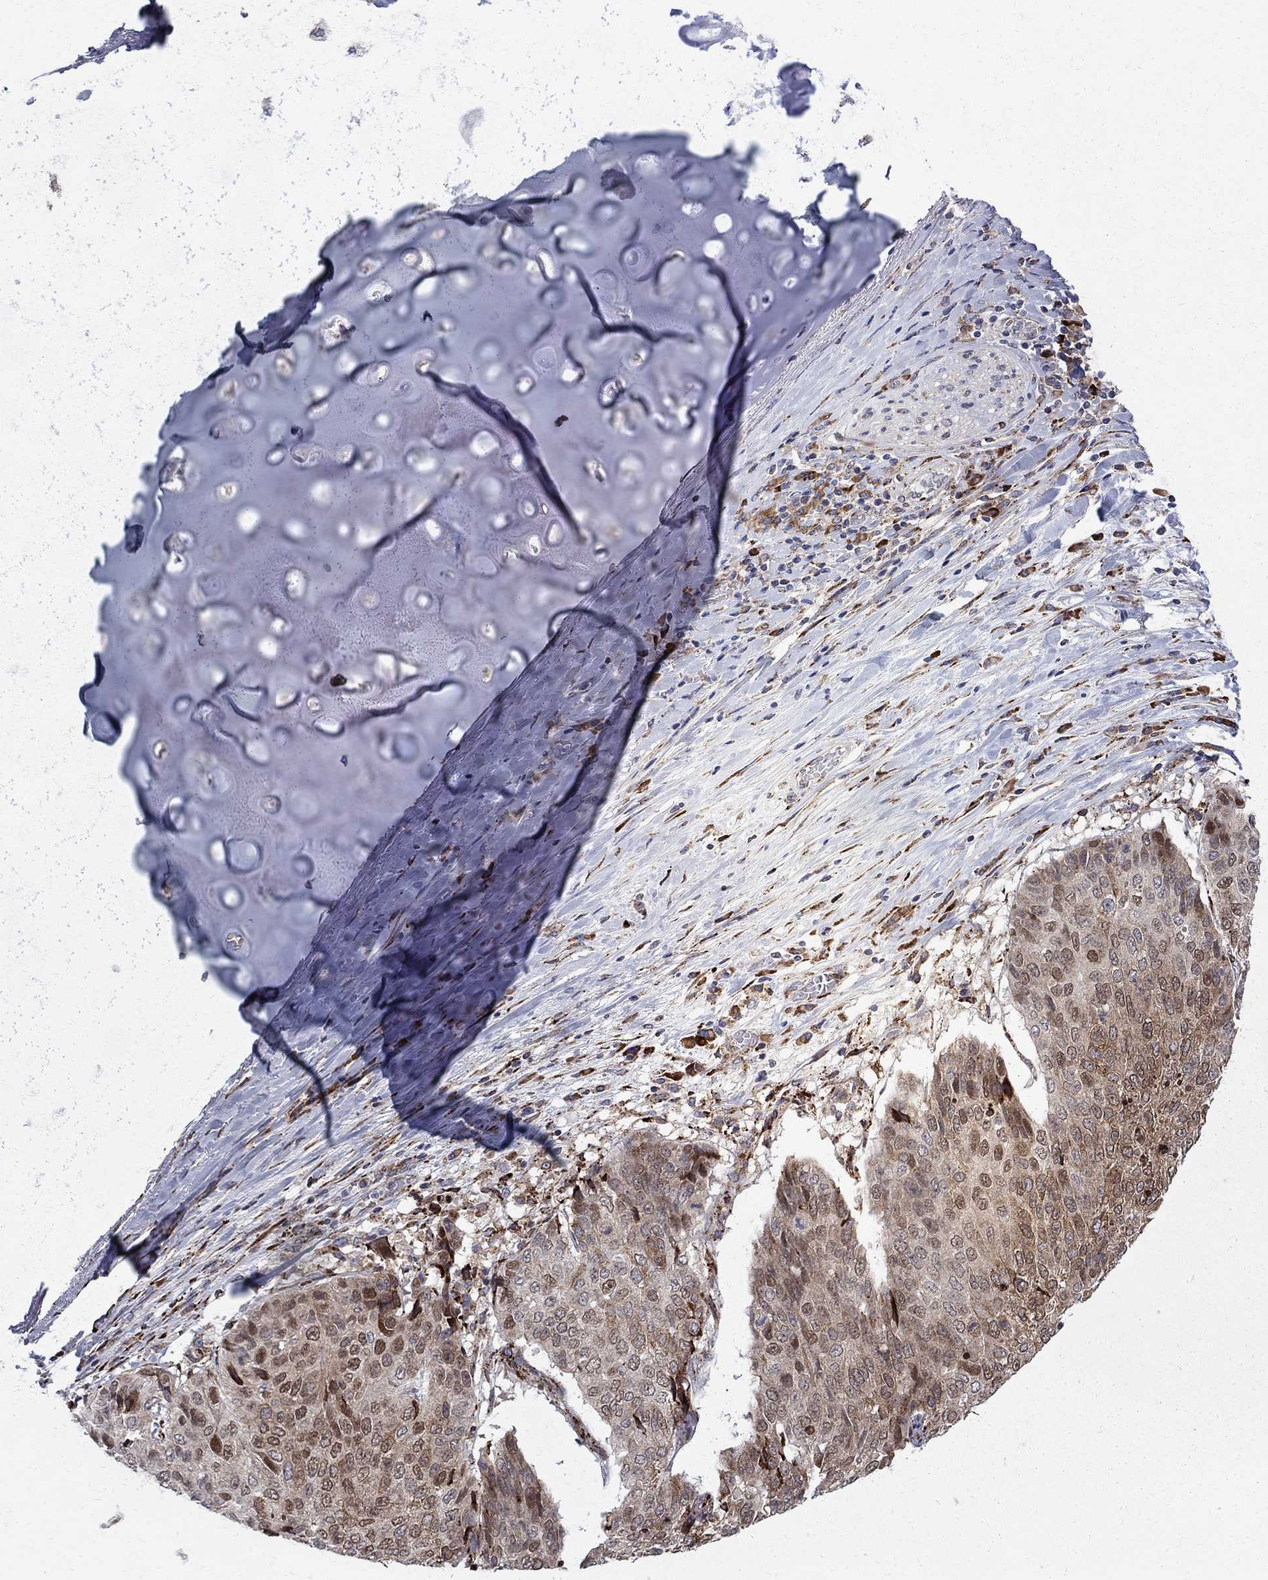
{"staining": {"intensity": "moderate", "quantity": "<25%", "location": "cytoplasmic/membranous,nuclear"}, "tissue": "lung cancer", "cell_type": "Tumor cells", "image_type": "cancer", "snomed": [{"axis": "morphology", "description": "Normal tissue, NOS"}, {"axis": "morphology", "description": "Squamous cell carcinoma, NOS"}, {"axis": "topography", "description": "Bronchus"}, {"axis": "topography", "description": "Lung"}], "caption": "The immunohistochemical stain shows moderate cytoplasmic/membranous and nuclear positivity in tumor cells of lung squamous cell carcinoma tissue.", "gene": "CAB39L", "patient": {"sex": "male", "age": 64}}